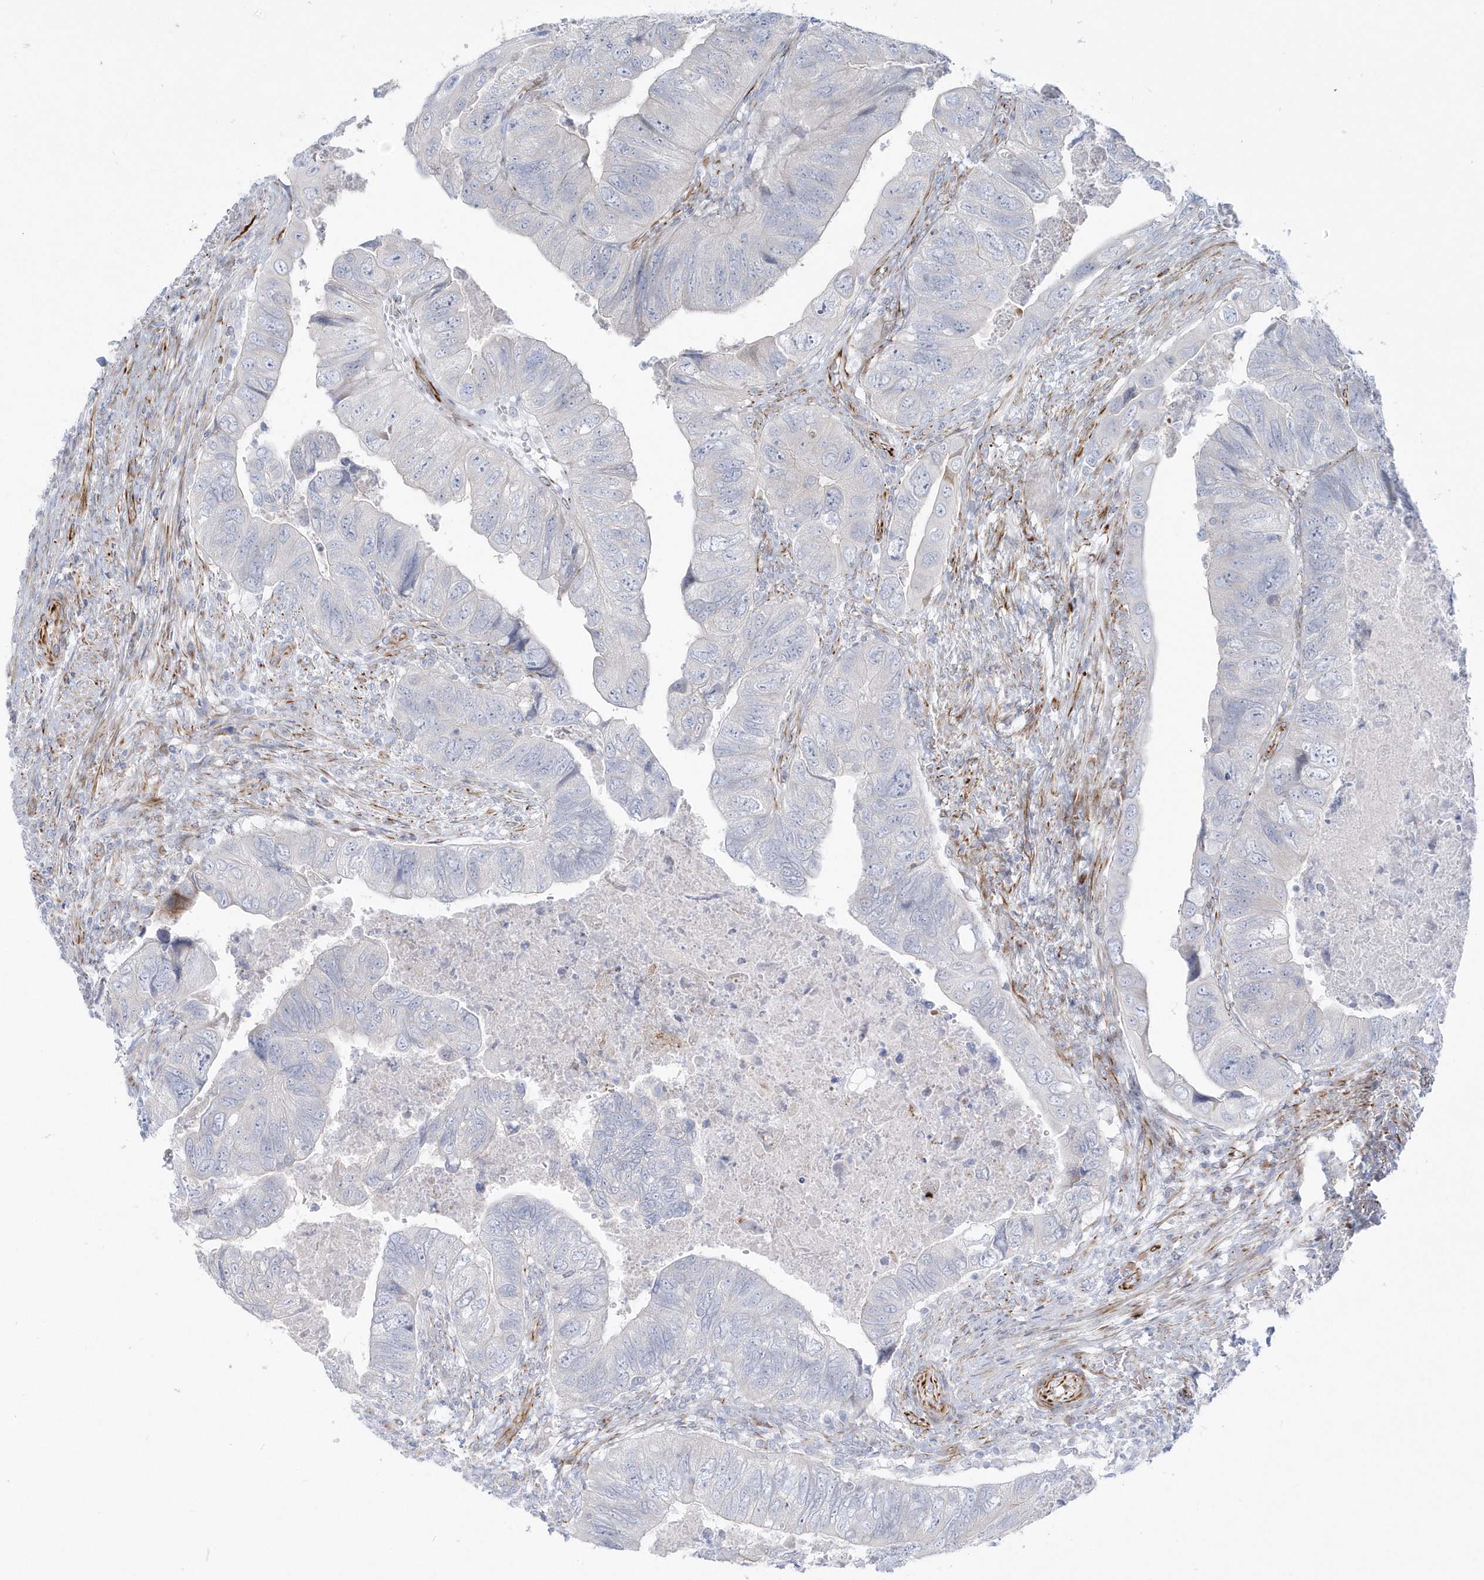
{"staining": {"intensity": "negative", "quantity": "none", "location": "none"}, "tissue": "colorectal cancer", "cell_type": "Tumor cells", "image_type": "cancer", "snomed": [{"axis": "morphology", "description": "Adenocarcinoma, NOS"}, {"axis": "topography", "description": "Rectum"}], "caption": "IHC micrograph of neoplastic tissue: colorectal cancer stained with DAB (3,3'-diaminobenzidine) shows no significant protein staining in tumor cells.", "gene": "PPIL6", "patient": {"sex": "male", "age": 63}}